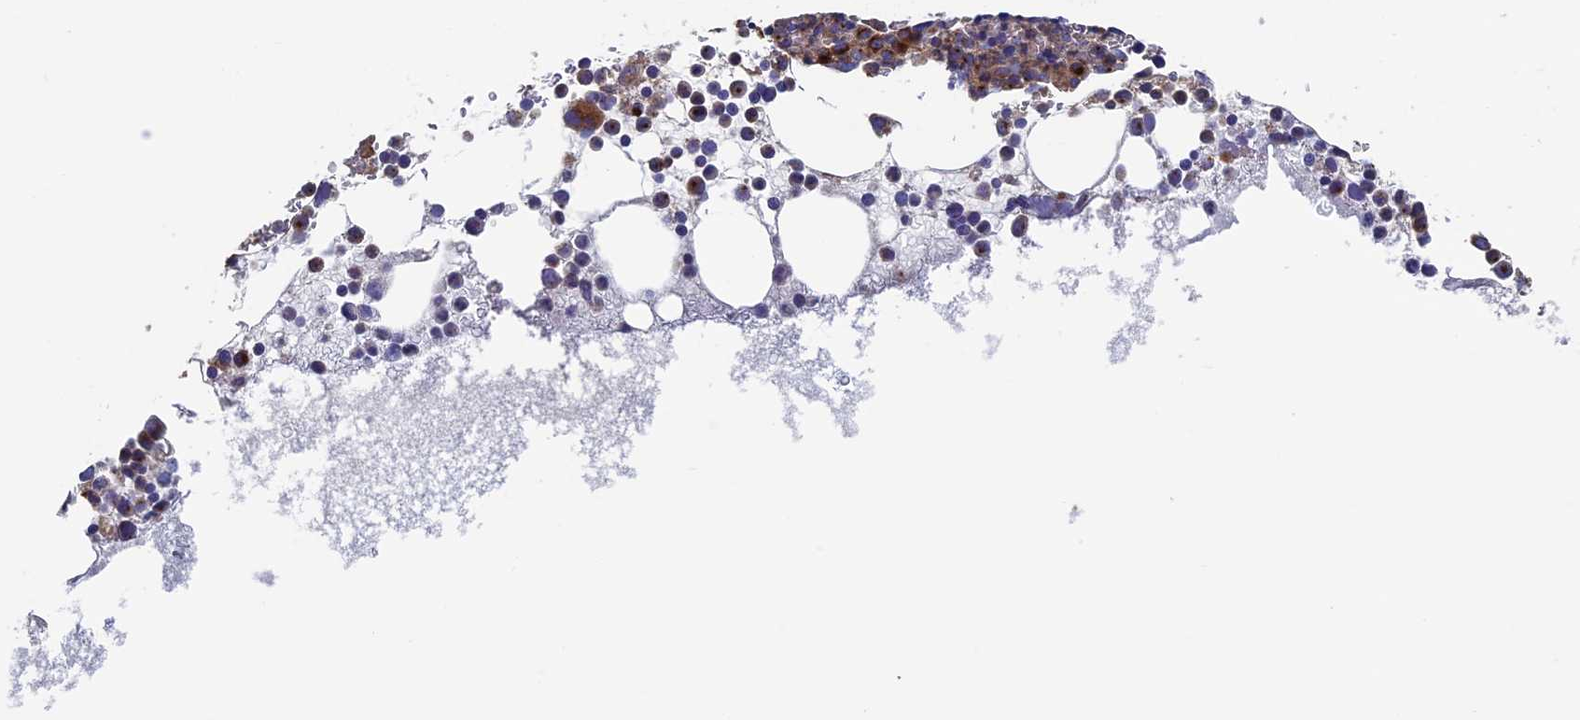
{"staining": {"intensity": "moderate", "quantity": "25%-75%", "location": "cytoplasmic/membranous"}, "tissue": "bone marrow", "cell_type": "Hematopoietic cells", "image_type": "normal", "snomed": [{"axis": "morphology", "description": "Normal tissue, NOS"}, {"axis": "topography", "description": "Bone marrow"}], "caption": "Hematopoietic cells show moderate cytoplasmic/membranous expression in about 25%-75% of cells in benign bone marrow.", "gene": "DNAJC3", "patient": {"sex": "female", "age": 78}}